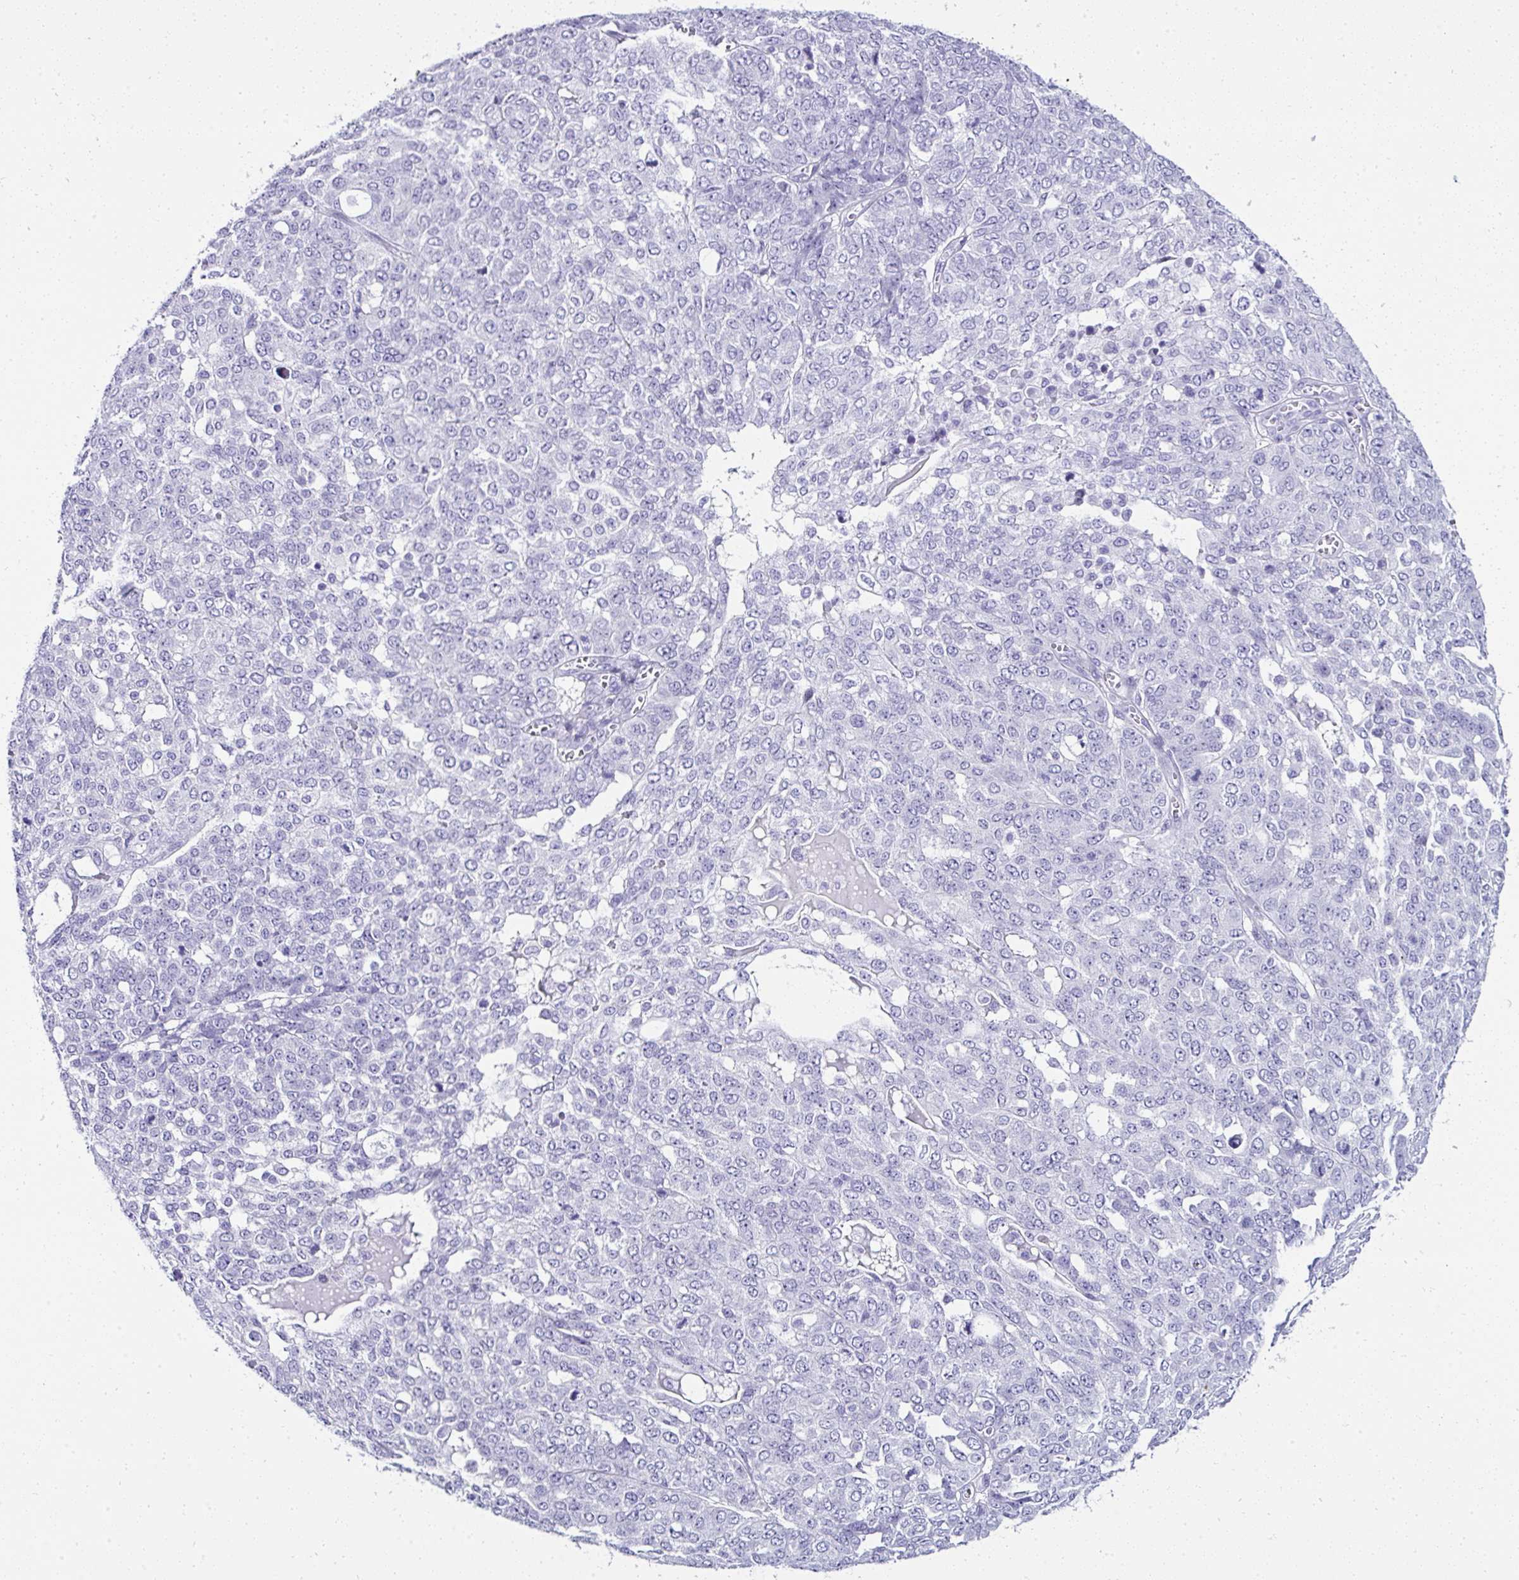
{"staining": {"intensity": "negative", "quantity": "none", "location": "none"}, "tissue": "ovarian cancer", "cell_type": "Tumor cells", "image_type": "cancer", "snomed": [{"axis": "morphology", "description": "Cystadenocarcinoma, serous, NOS"}, {"axis": "topography", "description": "Soft tissue"}, {"axis": "topography", "description": "Ovary"}], "caption": "An image of human ovarian cancer (serous cystadenocarcinoma) is negative for staining in tumor cells. (Immunohistochemistry, brightfield microscopy, high magnification).", "gene": "RNF183", "patient": {"sex": "female", "age": 57}}